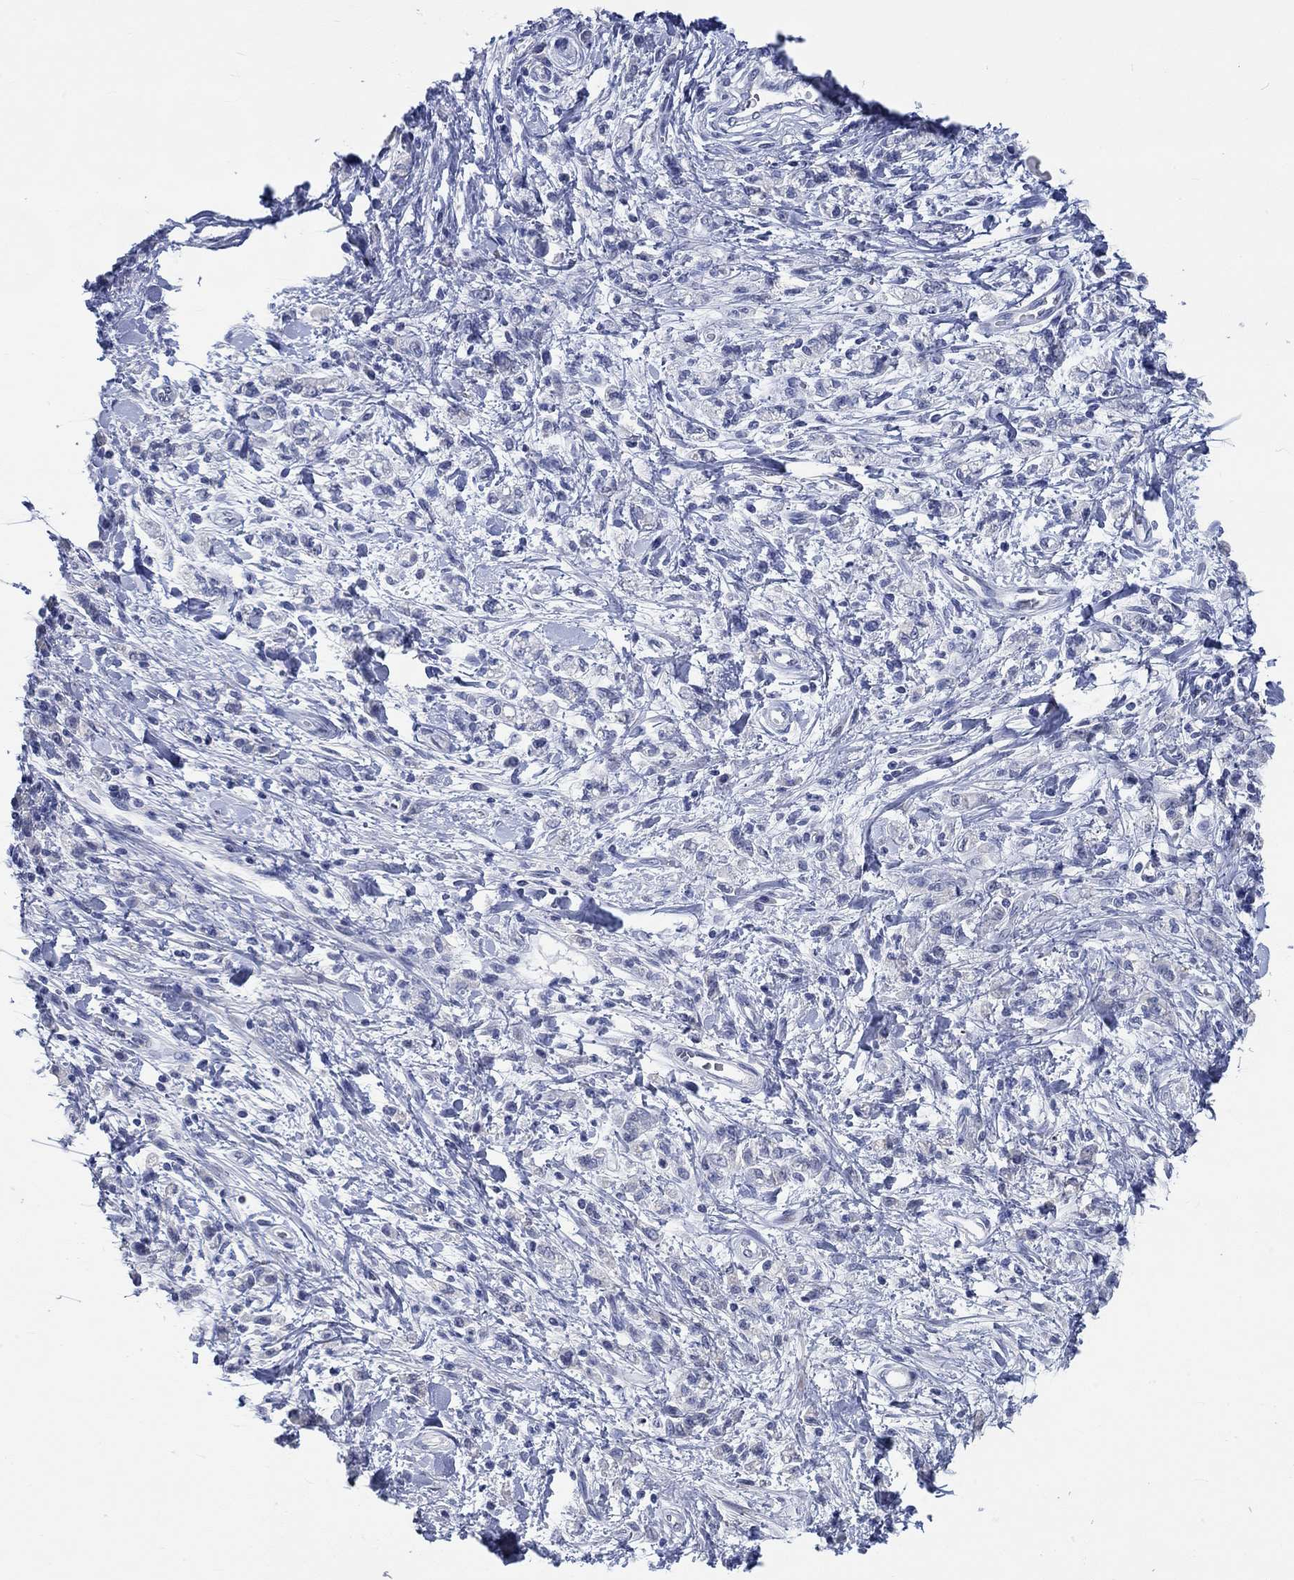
{"staining": {"intensity": "negative", "quantity": "none", "location": "none"}, "tissue": "stomach cancer", "cell_type": "Tumor cells", "image_type": "cancer", "snomed": [{"axis": "morphology", "description": "Adenocarcinoma, NOS"}, {"axis": "topography", "description": "Stomach"}], "caption": "High magnification brightfield microscopy of stomach cancer stained with DAB (brown) and counterstained with hematoxylin (blue): tumor cells show no significant expression. The staining is performed using DAB (3,3'-diaminobenzidine) brown chromogen with nuclei counter-stained in using hematoxylin.", "gene": "C4orf47", "patient": {"sex": "male", "age": 77}}